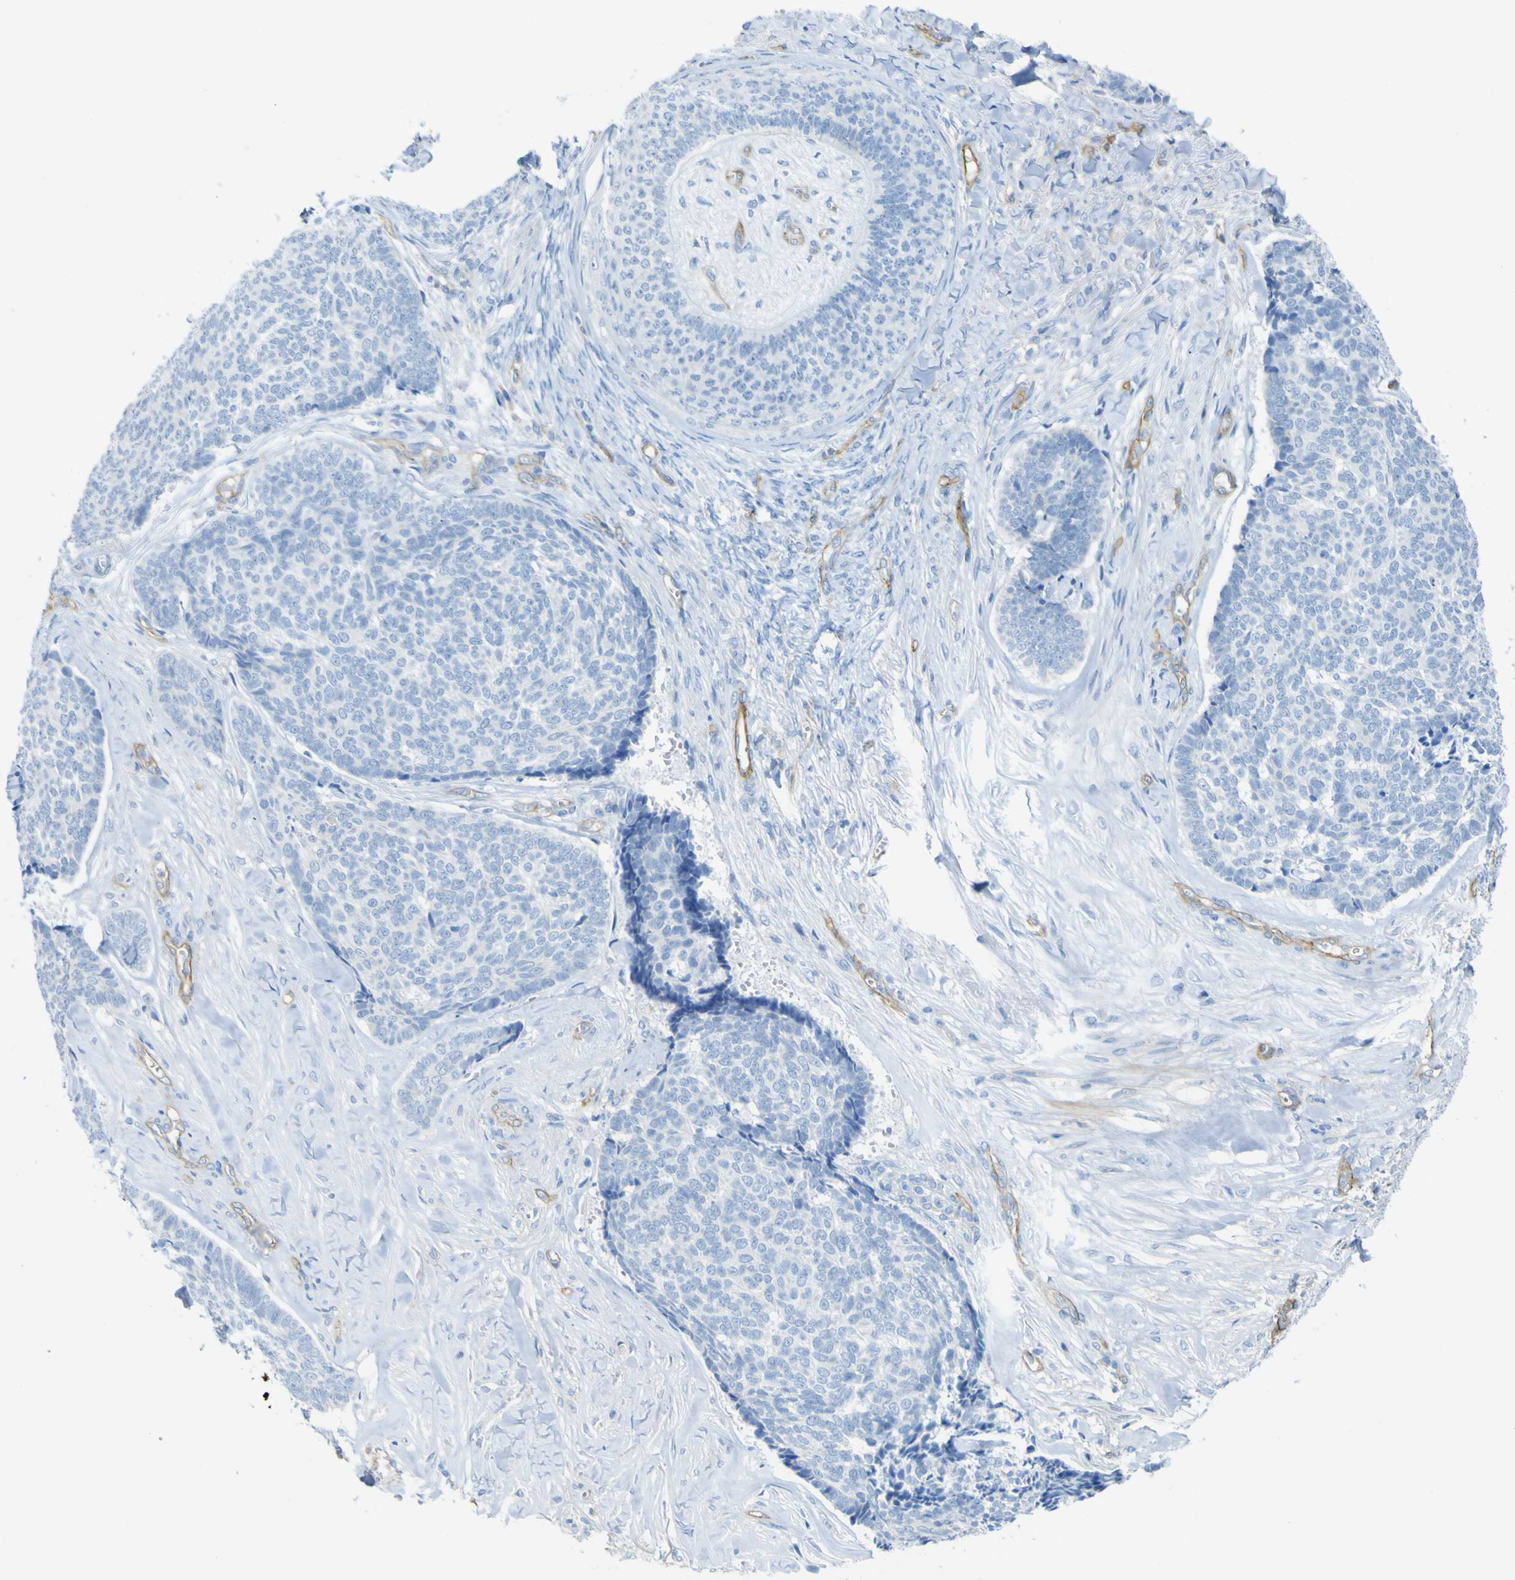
{"staining": {"intensity": "negative", "quantity": "none", "location": "none"}, "tissue": "skin cancer", "cell_type": "Tumor cells", "image_type": "cancer", "snomed": [{"axis": "morphology", "description": "Basal cell carcinoma"}, {"axis": "topography", "description": "Skin"}], "caption": "IHC of human skin basal cell carcinoma shows no positivity in tumor cells. (Immunohistochemistry (ihc), brightfield microscopy, high magnification).", "gene": "CD93", "patient": {"sex": "male", "age": 84}}